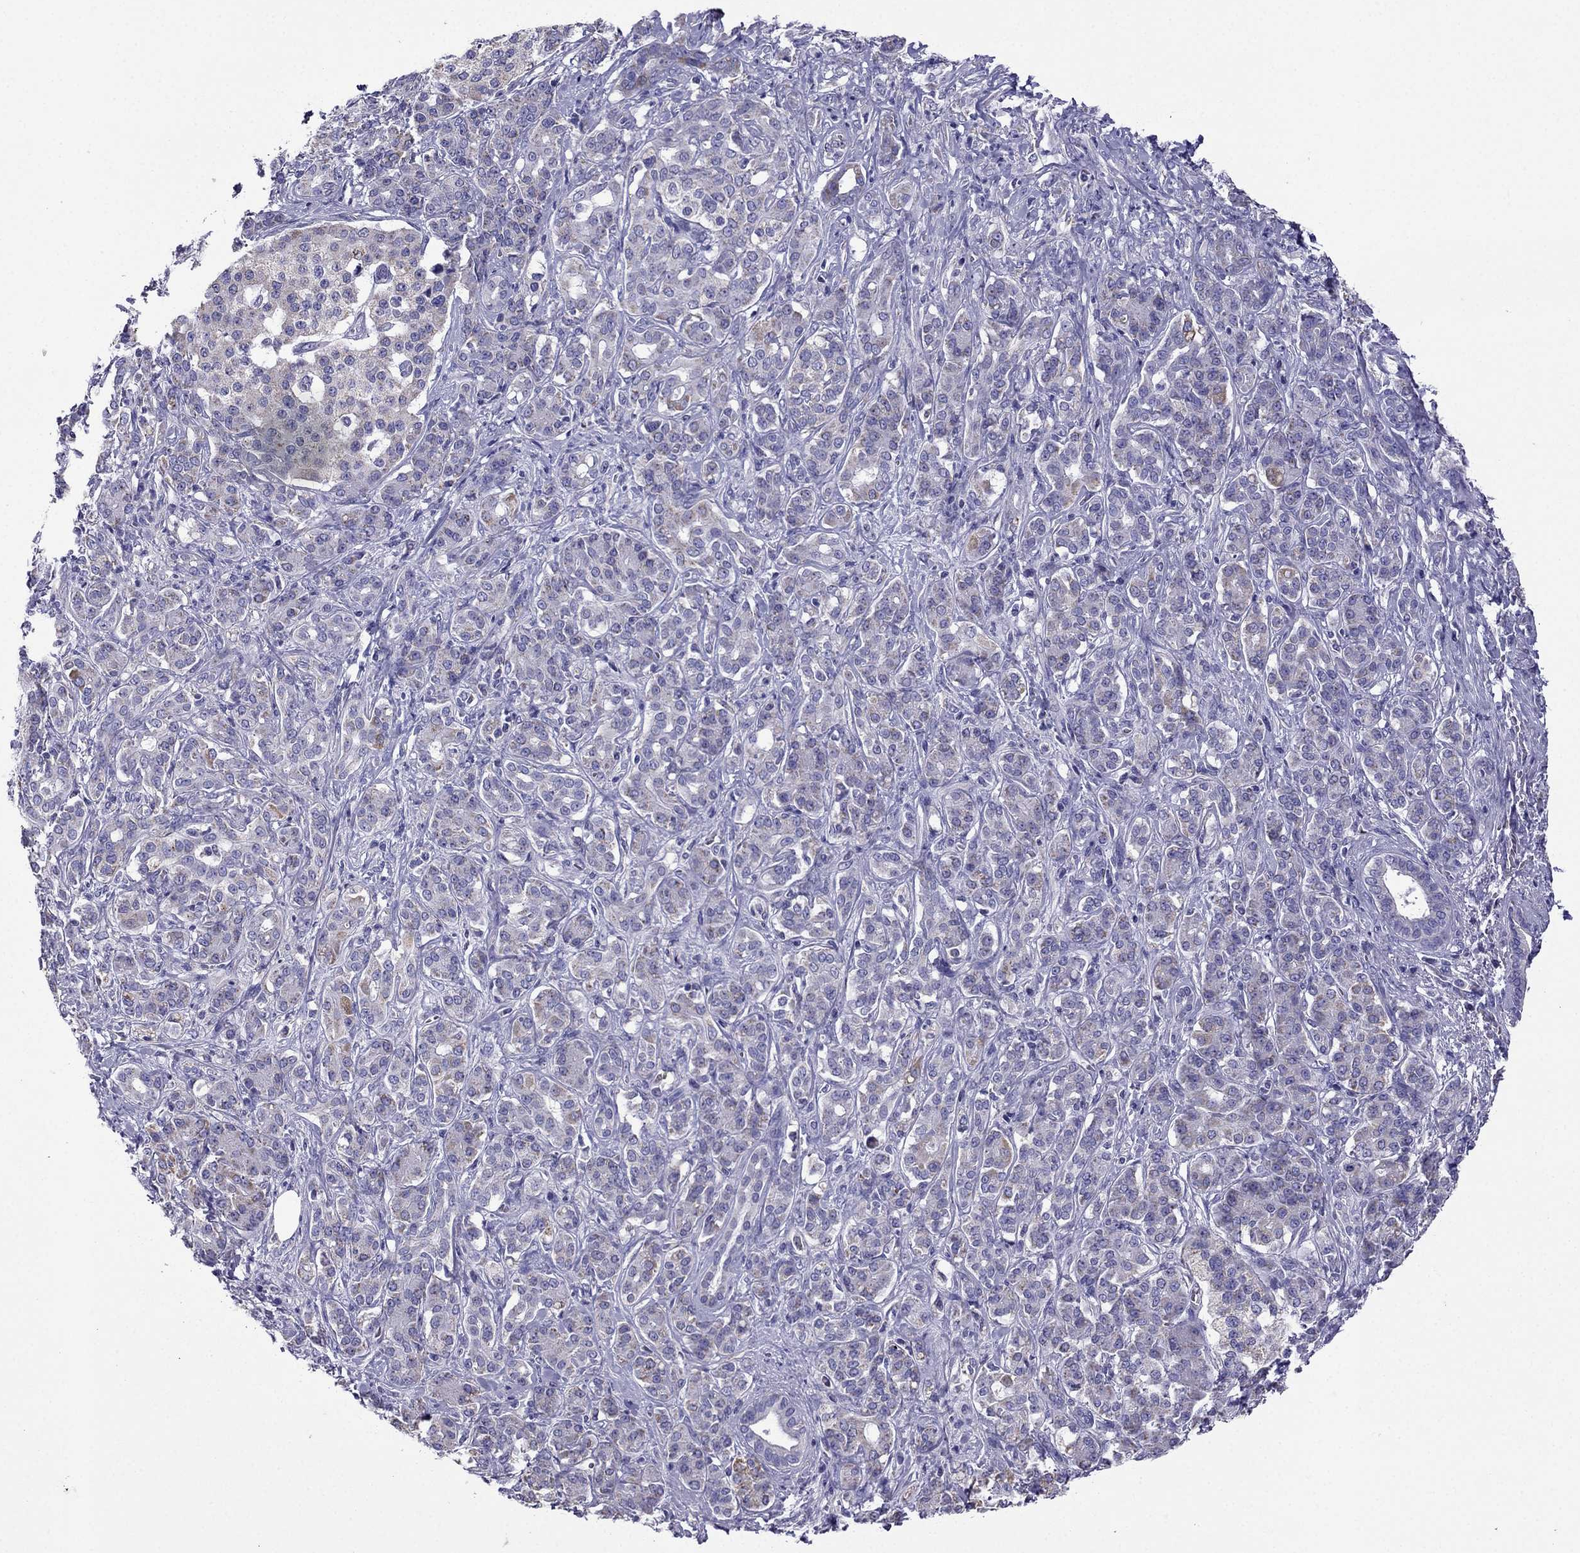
{"staining": {"intensity": "weak", "quantity": "25%-75%", "location": "cytoplasmic/membranous"}, "tissue": "pancreatic cancer", "cell_type": "Tumor cells", "image_type": "cancer", "snomed": [{"axis": "morphology", "description": "Normal tissue, NOS"}, {"axis": "morphology", "description": "Inflammation, NOS"}, {"axis": "morphology", "description": "Adenocarcinoma, NOS"}, {"axis": "topography", "description": "Pancreas"}], "caption": "Human pancreatic cancer stained with a brown dye reveals weak cytoplasmic/membranous positive staining in approximately 25%-75% of tumor cells.", "gene": "DSC1", "patient": {"sex": "male", "age": 57}}